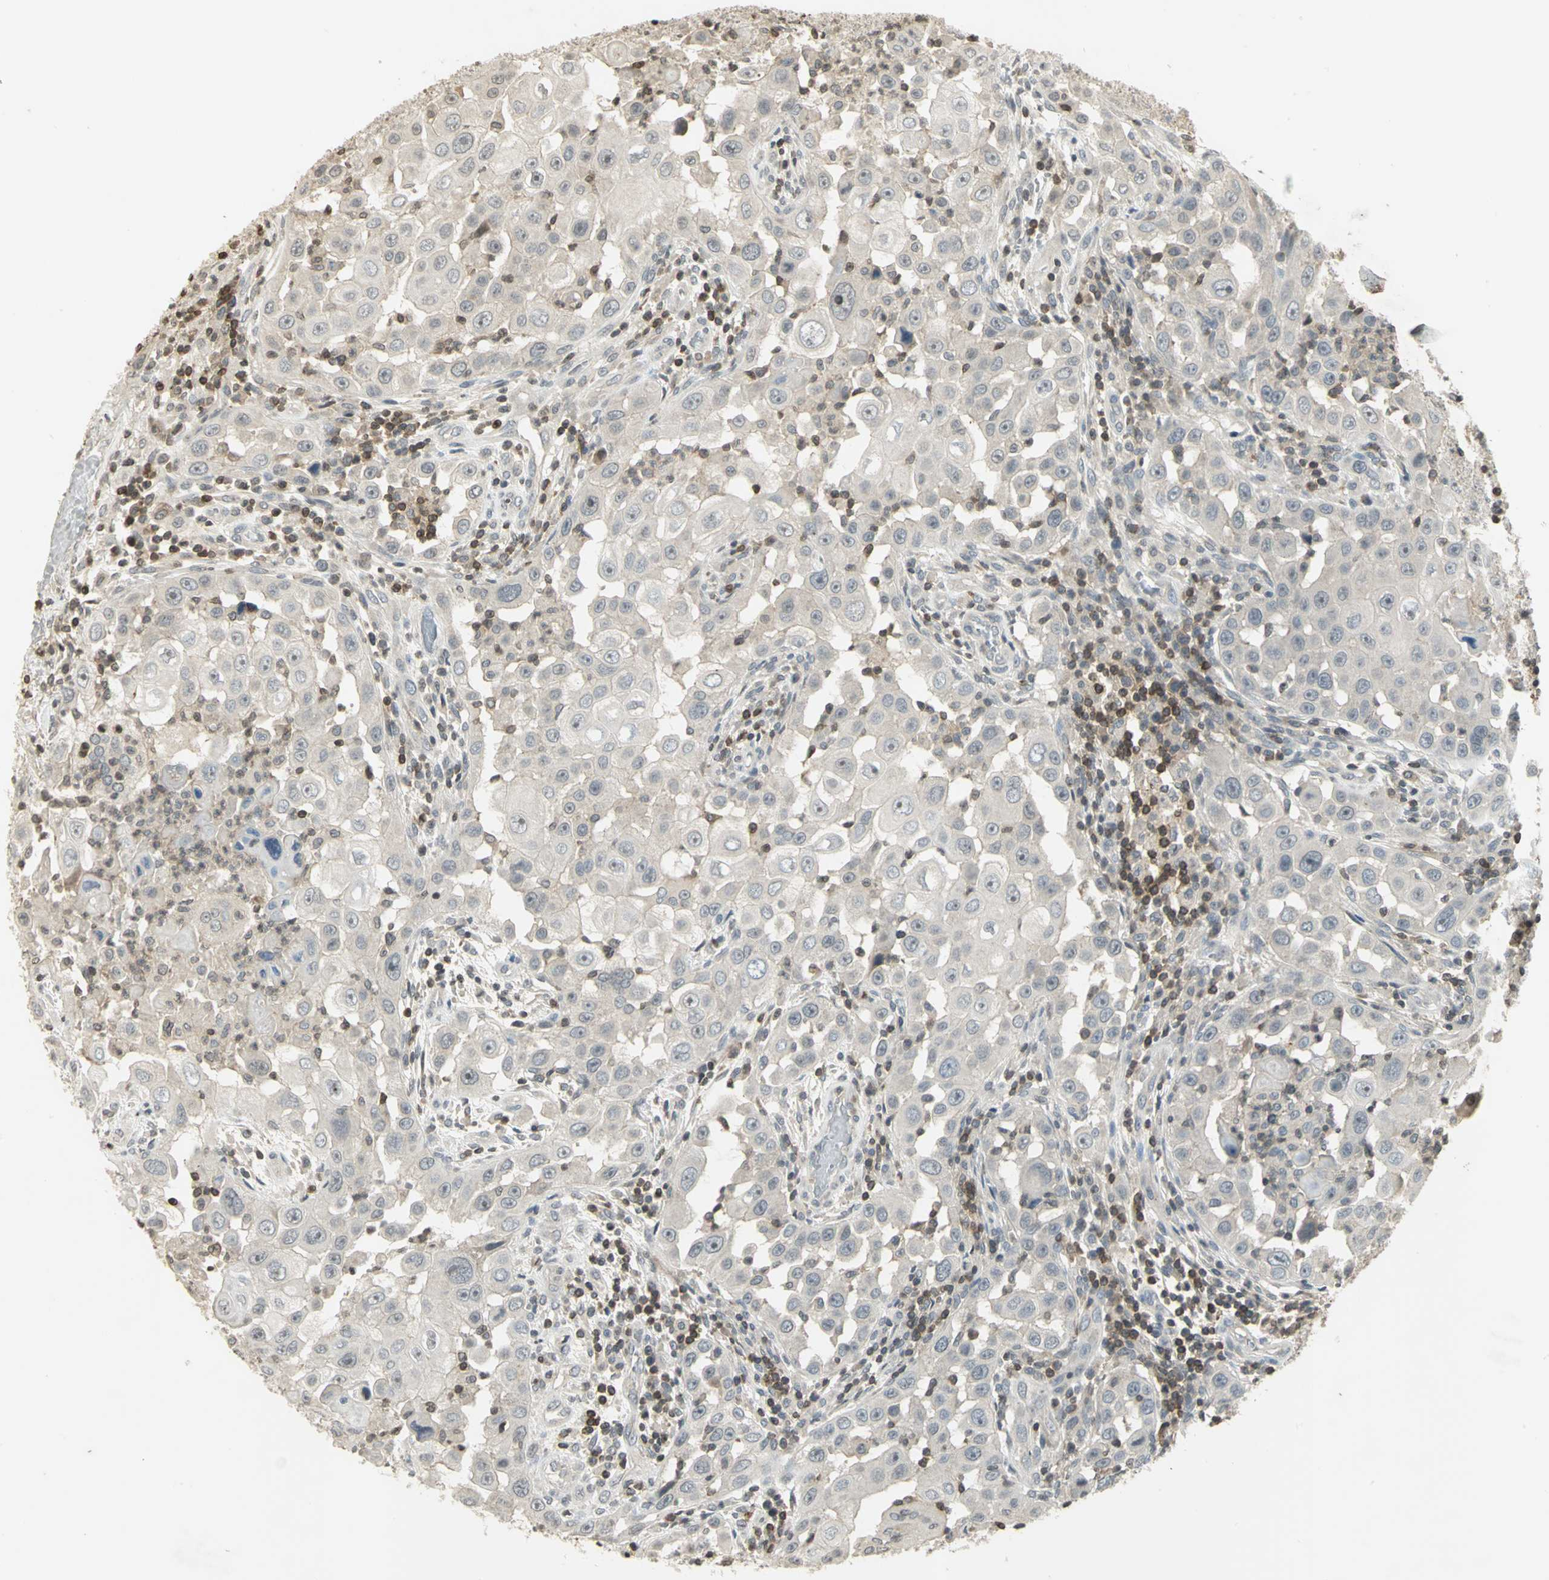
{"staining": {"intensity": "negative", "quantity": "none", "location": "none"}, "tissue": "head and neck cancer", "cell_type": "Tumor cells", "image_type": "cancer", "snomed": [{"axis": "morphology", "description": "Carcinoma, NOS"}, {"axis": "topography", "description": "Head-Neck"}], "caption": "Tumor cells are negative for brown protein staining in head and neck cancer. The staining is performed using DAB (3,3'-diaminobenzidine) brown chromogen with nuclei counter-stained in using hematoxylin.", "gene": "IL16", "patient": {"sex": "male", "age": 87}}